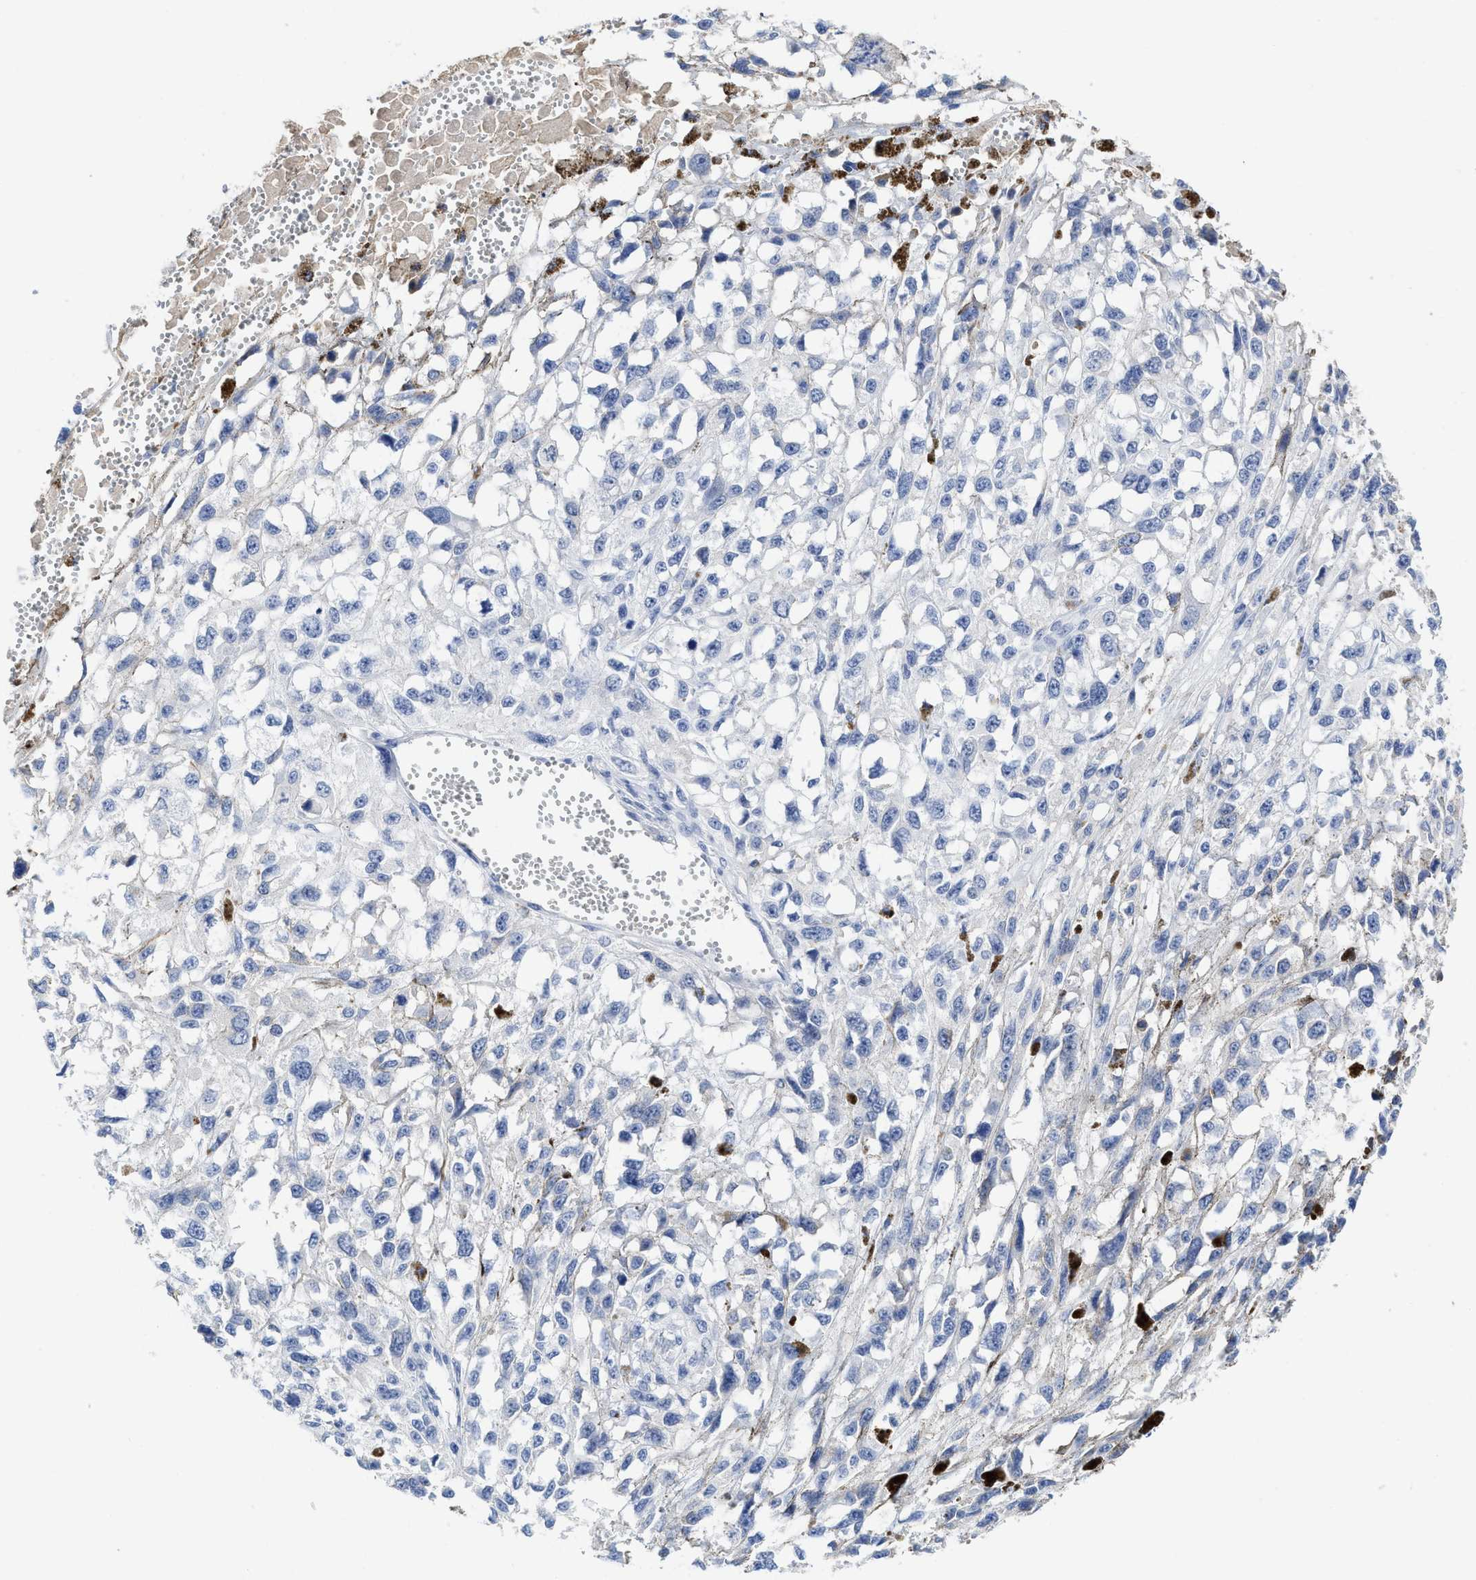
{"staining": {"intensity": "negative", "quantity": "none", "location": "none"}, "tissue": "melanoma", "cell_type": "Tumor cells", "image_type": "cancer", "snomed": [{"axis": "morphology", "description": "Malignant melanoma, Metastatic site"}, {"axis": "topography", "description": "Lymph node"}], "caption": "Melanoma was stained to show a protein in brown. There is no significant positivity in tumor cells. (DAB (3,3'-diaminobenzidine) immunohistochemistry with hematoxylin counter stain).", "gene": "C2", "patient": {"sex": "male", "age": 59}}